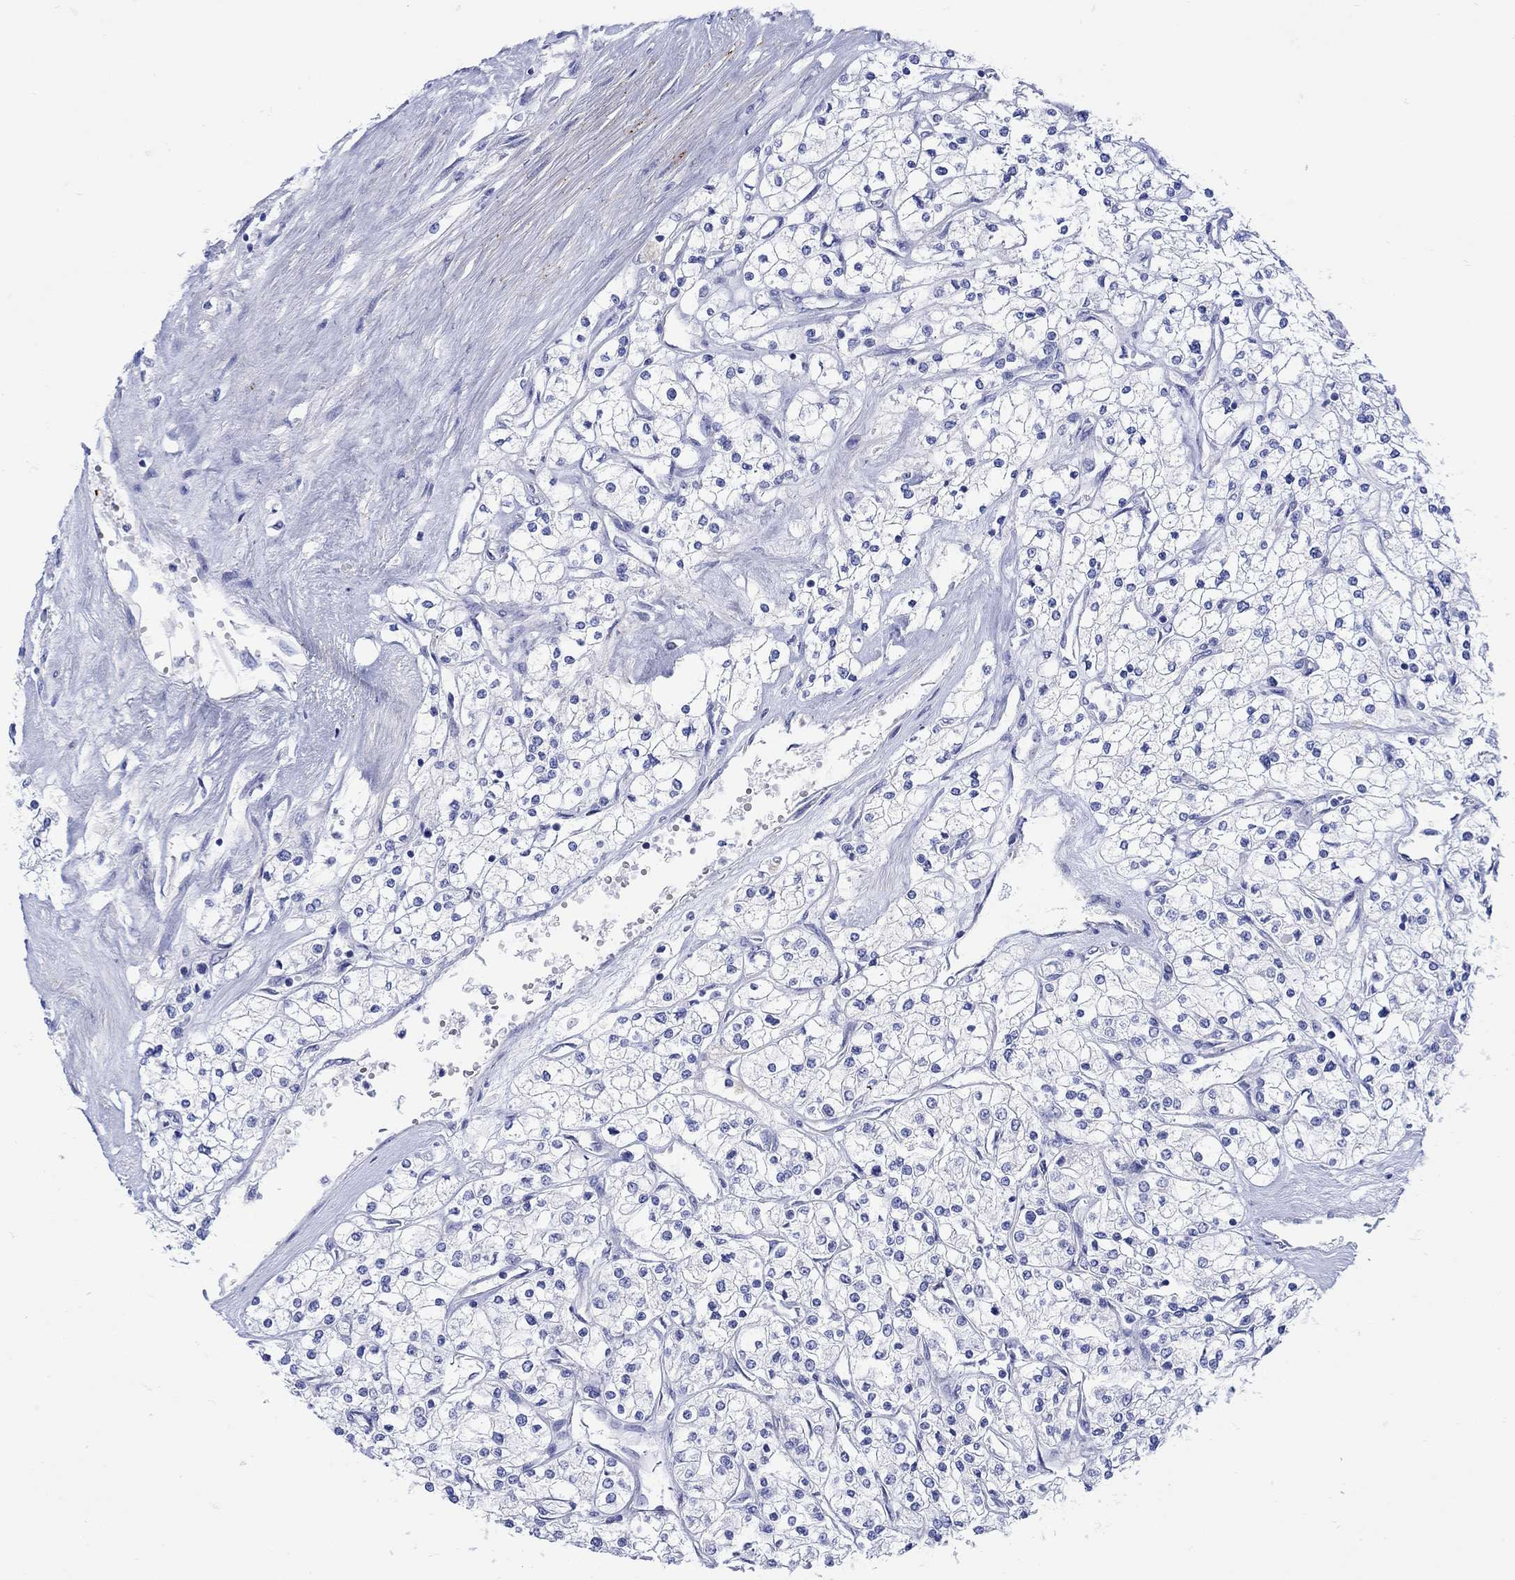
{"staining": {"intensity": "negative", "quantity": "none", "location": "none"}, "tissue": "renal cancer", "cell_type": "Tumor cells", "image_type": "cancer", "snomed": [{"axis": "morphology", "description": "Adenocarcinoma, NOS"}, {"axis": "topography", "description": "Kidney"}], "caption": "This is a micrograph of IHC staining of renal adenocarcinoma, which shows no positivity in tumor cells.", "gene": "ANKMY1", "patient": {"sex": "male", "age": 80}}